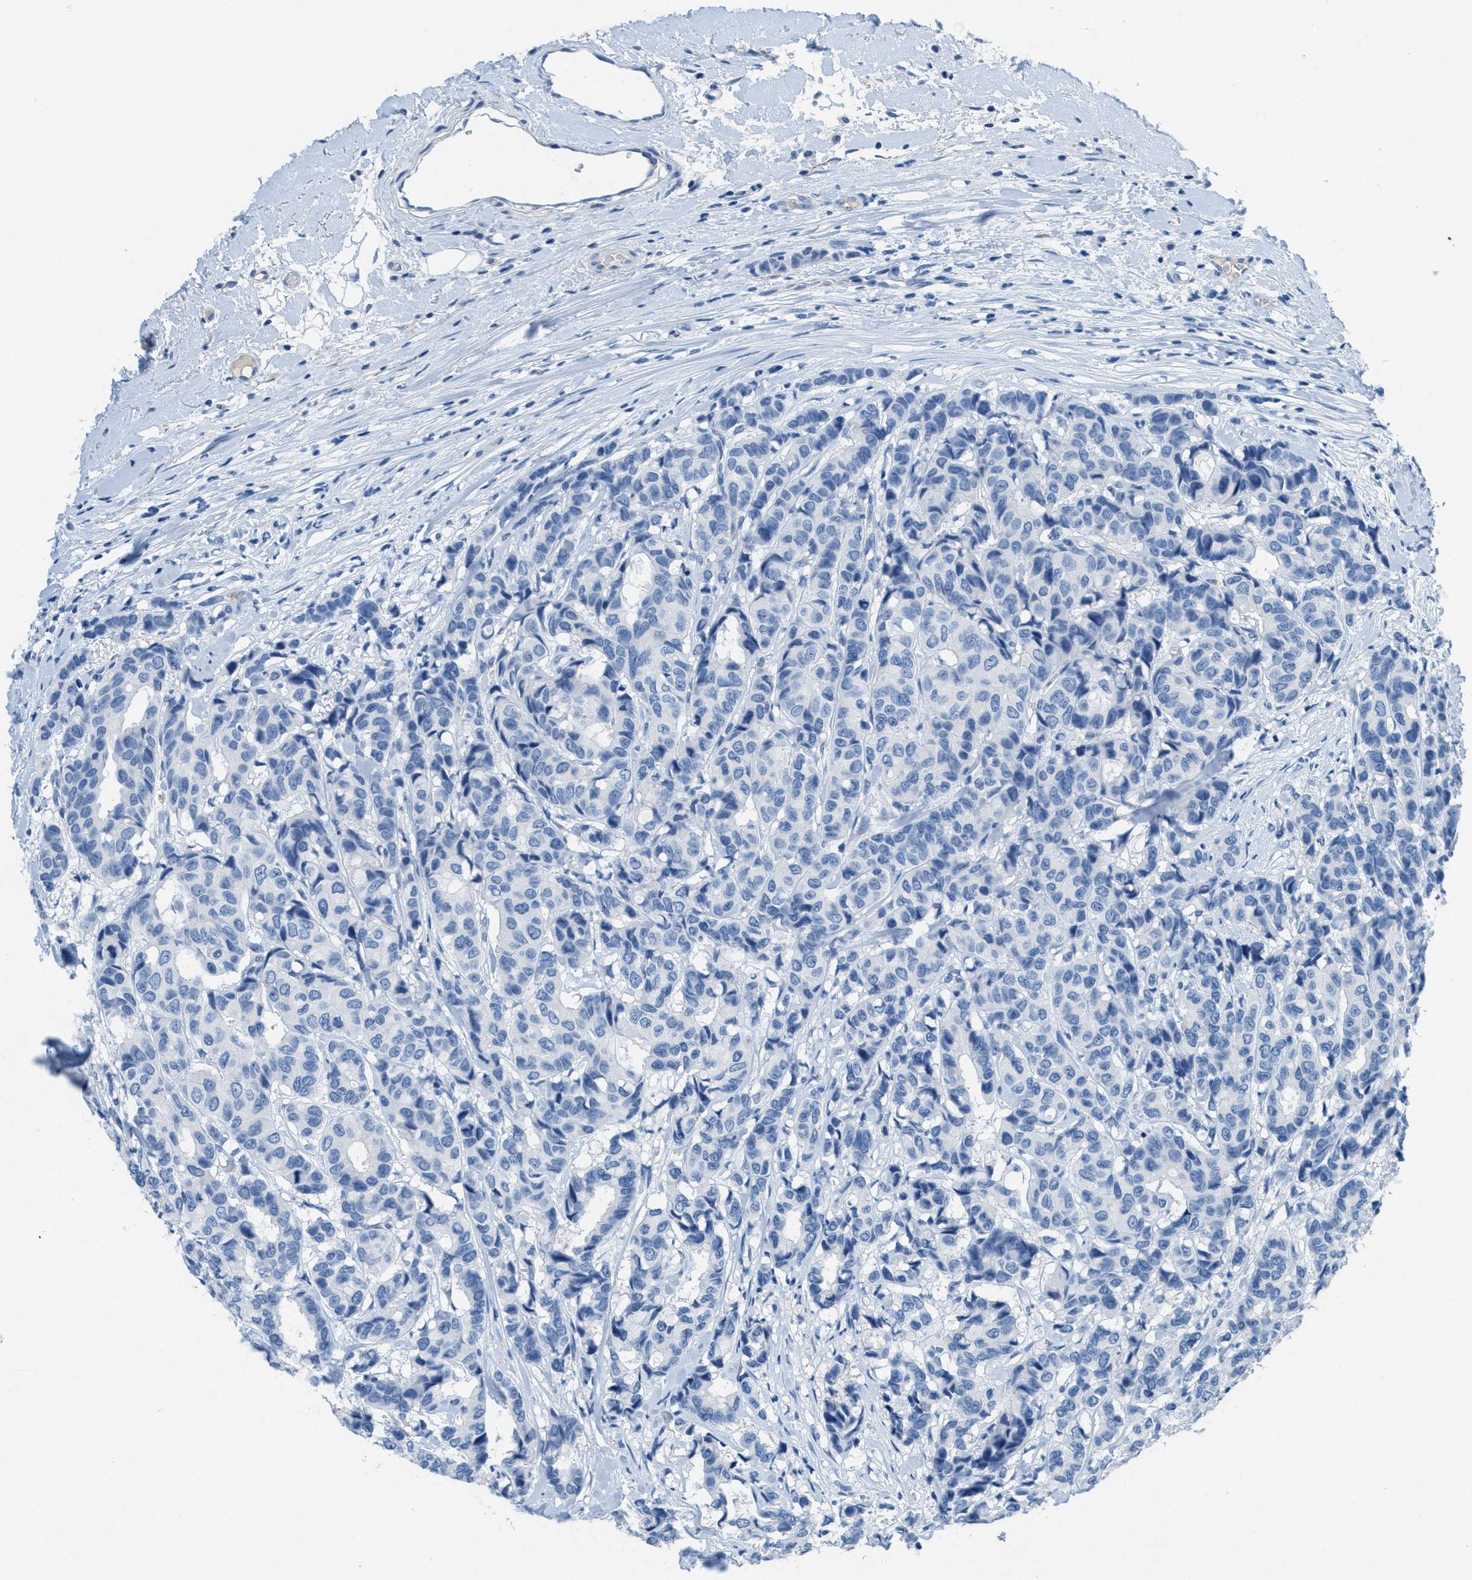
{"staining": {"intensity": "negative", "quantity": "none", "location": "none"}, "tissue": "breast cancer", "cell_type": "Tumor cells", "image_type": "cancer", "snomed": [{"axis": "morphology", "description": "Duct carcinoma"}, {"axis": "topography", "description": "Breast"}], "caption": "Immunohistochemistry of human breast cancer reveals no positivity in tumor cells. (IHC, brightfield microscopy, high magnification).", "gene": "MGARP", "patient": {"sex": "female", "age": 87}}